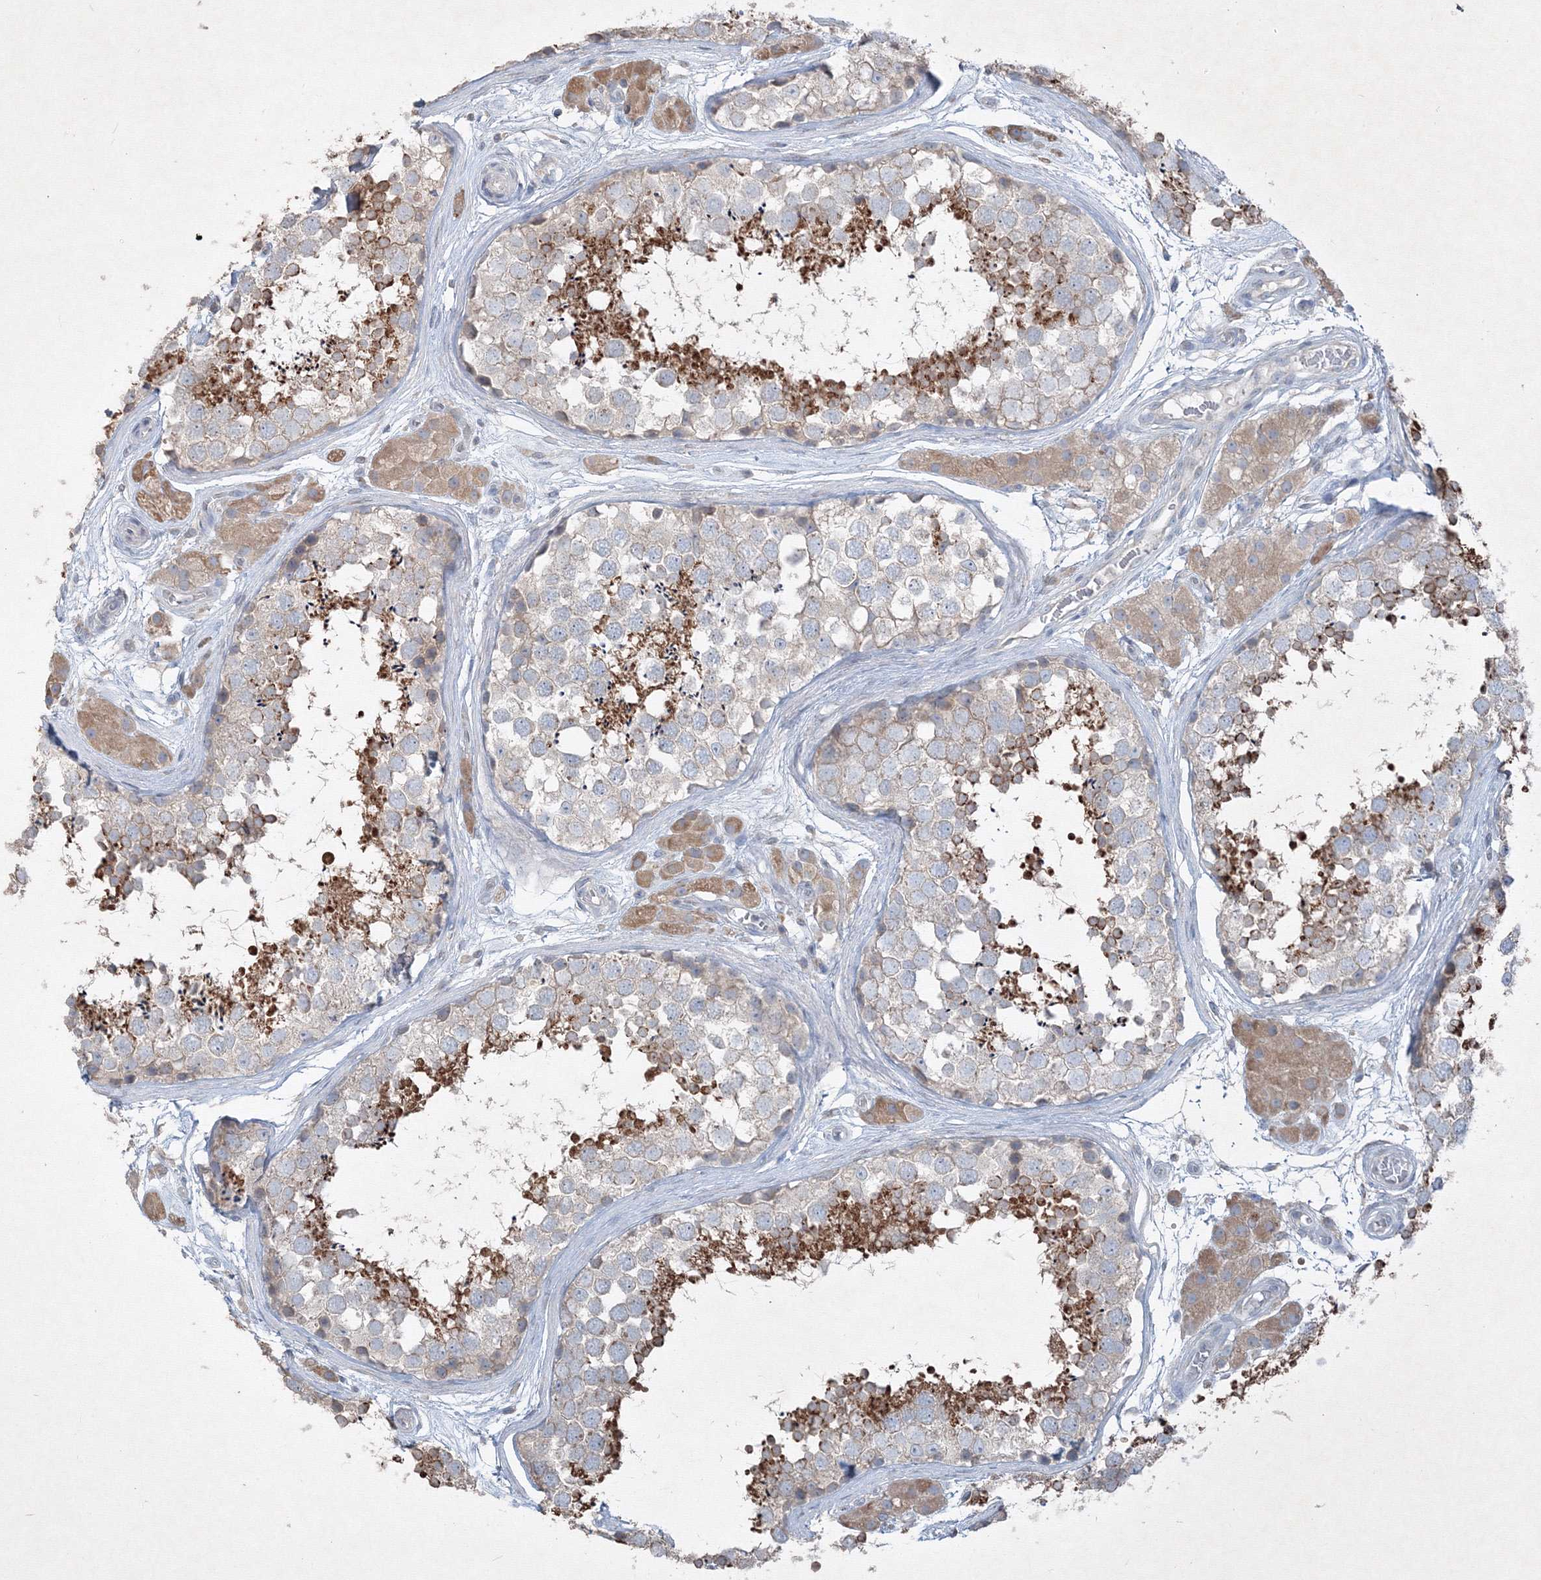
{"staining": {"intensity": "moderate", "quantity": "25%-75%", "location": "cytoplasmic/membranous"}, "tissue": "testis", "cell_type": "Cells in seminiferous ducts", "image_type": "normal", "snomed": [{"axis": "morphology", "description": "Normal tissue, NOS"}, {"axis": "topography", "description": "Testis"}], "caption": "IHC (DAB) staining of benign testis displays moderate cytoplasmic/membranous protein expression in about 25%-75% of cells in seminiferous ducts.", "gene": "IFNAR1", "patient": {"sex": "male", "age": 56}}